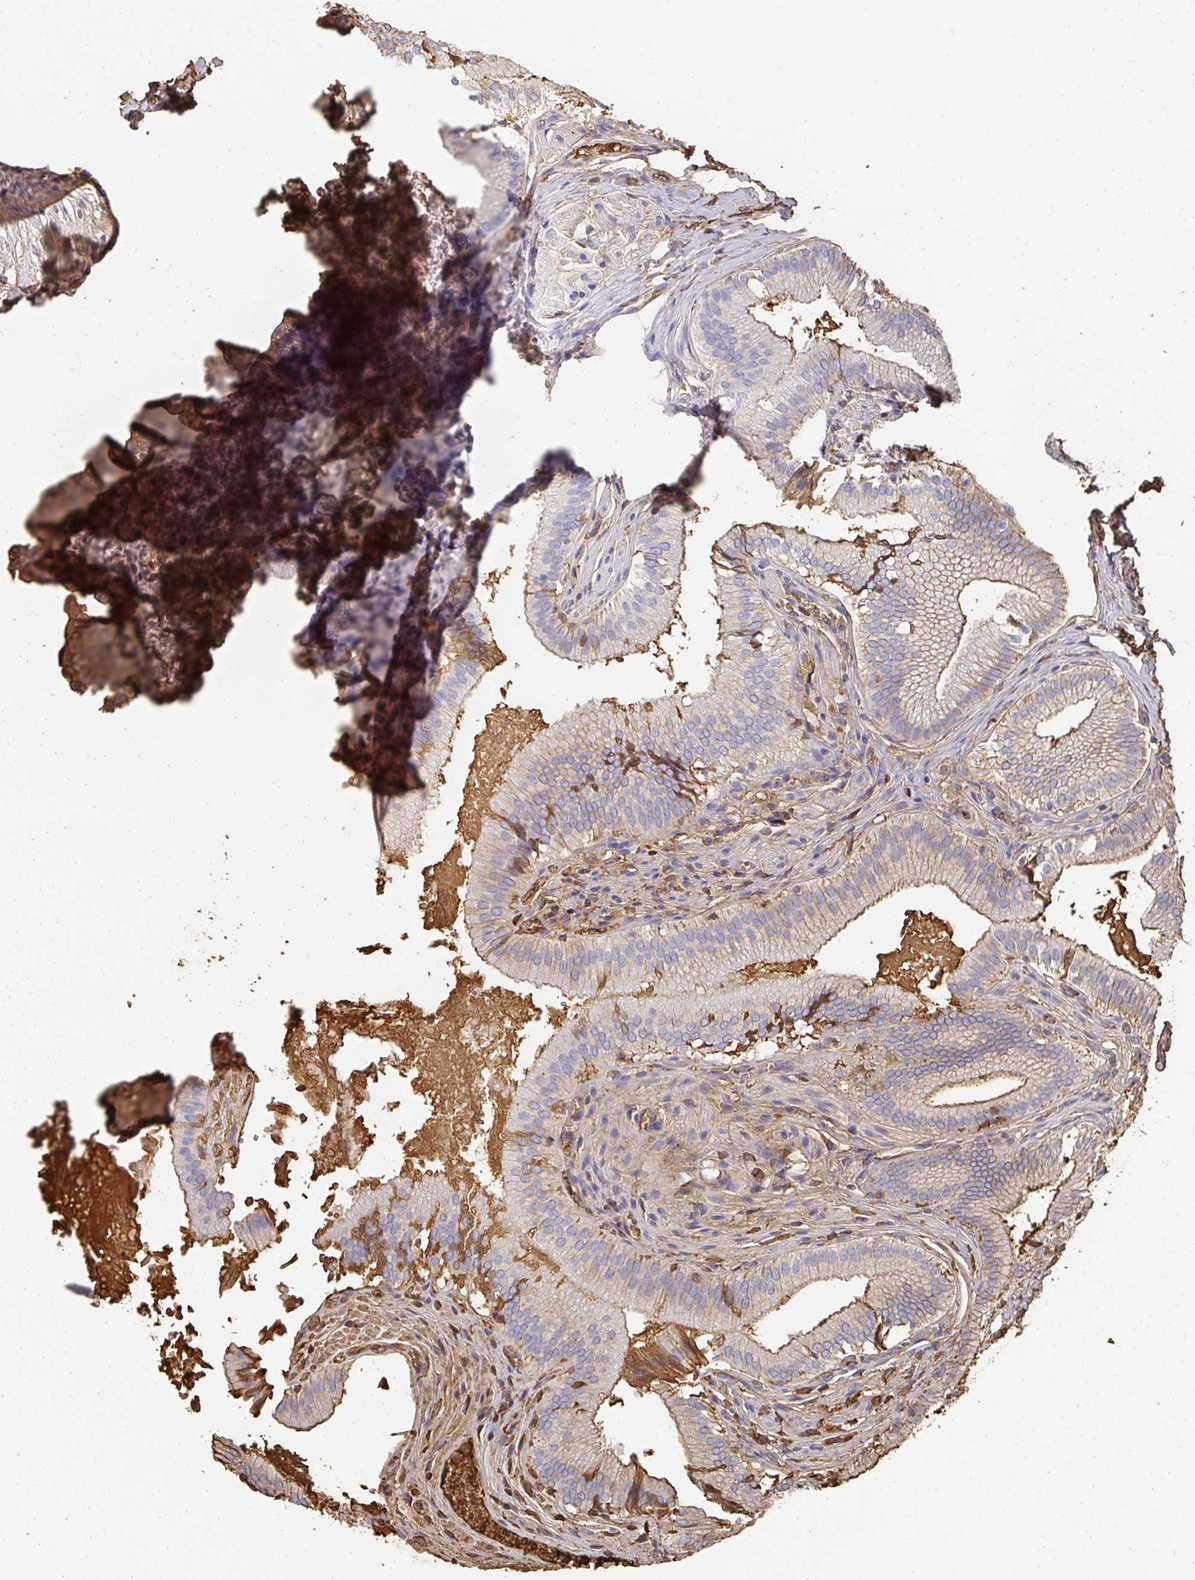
{"staining": {"intensity": "moderate", "quantity": "25%-75%", "location": "cytoplasmic/membranous"}, "tissue": "gallbladder", "cell_type": "Glandular cells", "image_type": "normal", "snomed": [{"axis": "morphology", "description": "Normal tissue, NOS"}, {"axis": "topography", "description": "Gallbladder"}, {"axis": "topography", "description": "Peripheral nerve tissue"}], "caption": "Immunohistochemical staining of unremarkable human gallbladder displays 25%-75% levels of moderate cytoplasmic/membranous protein staining in about 25%-75% of glandular cells.", "gene": "ALB", "patient": {"sex": "male", "age": 17}}